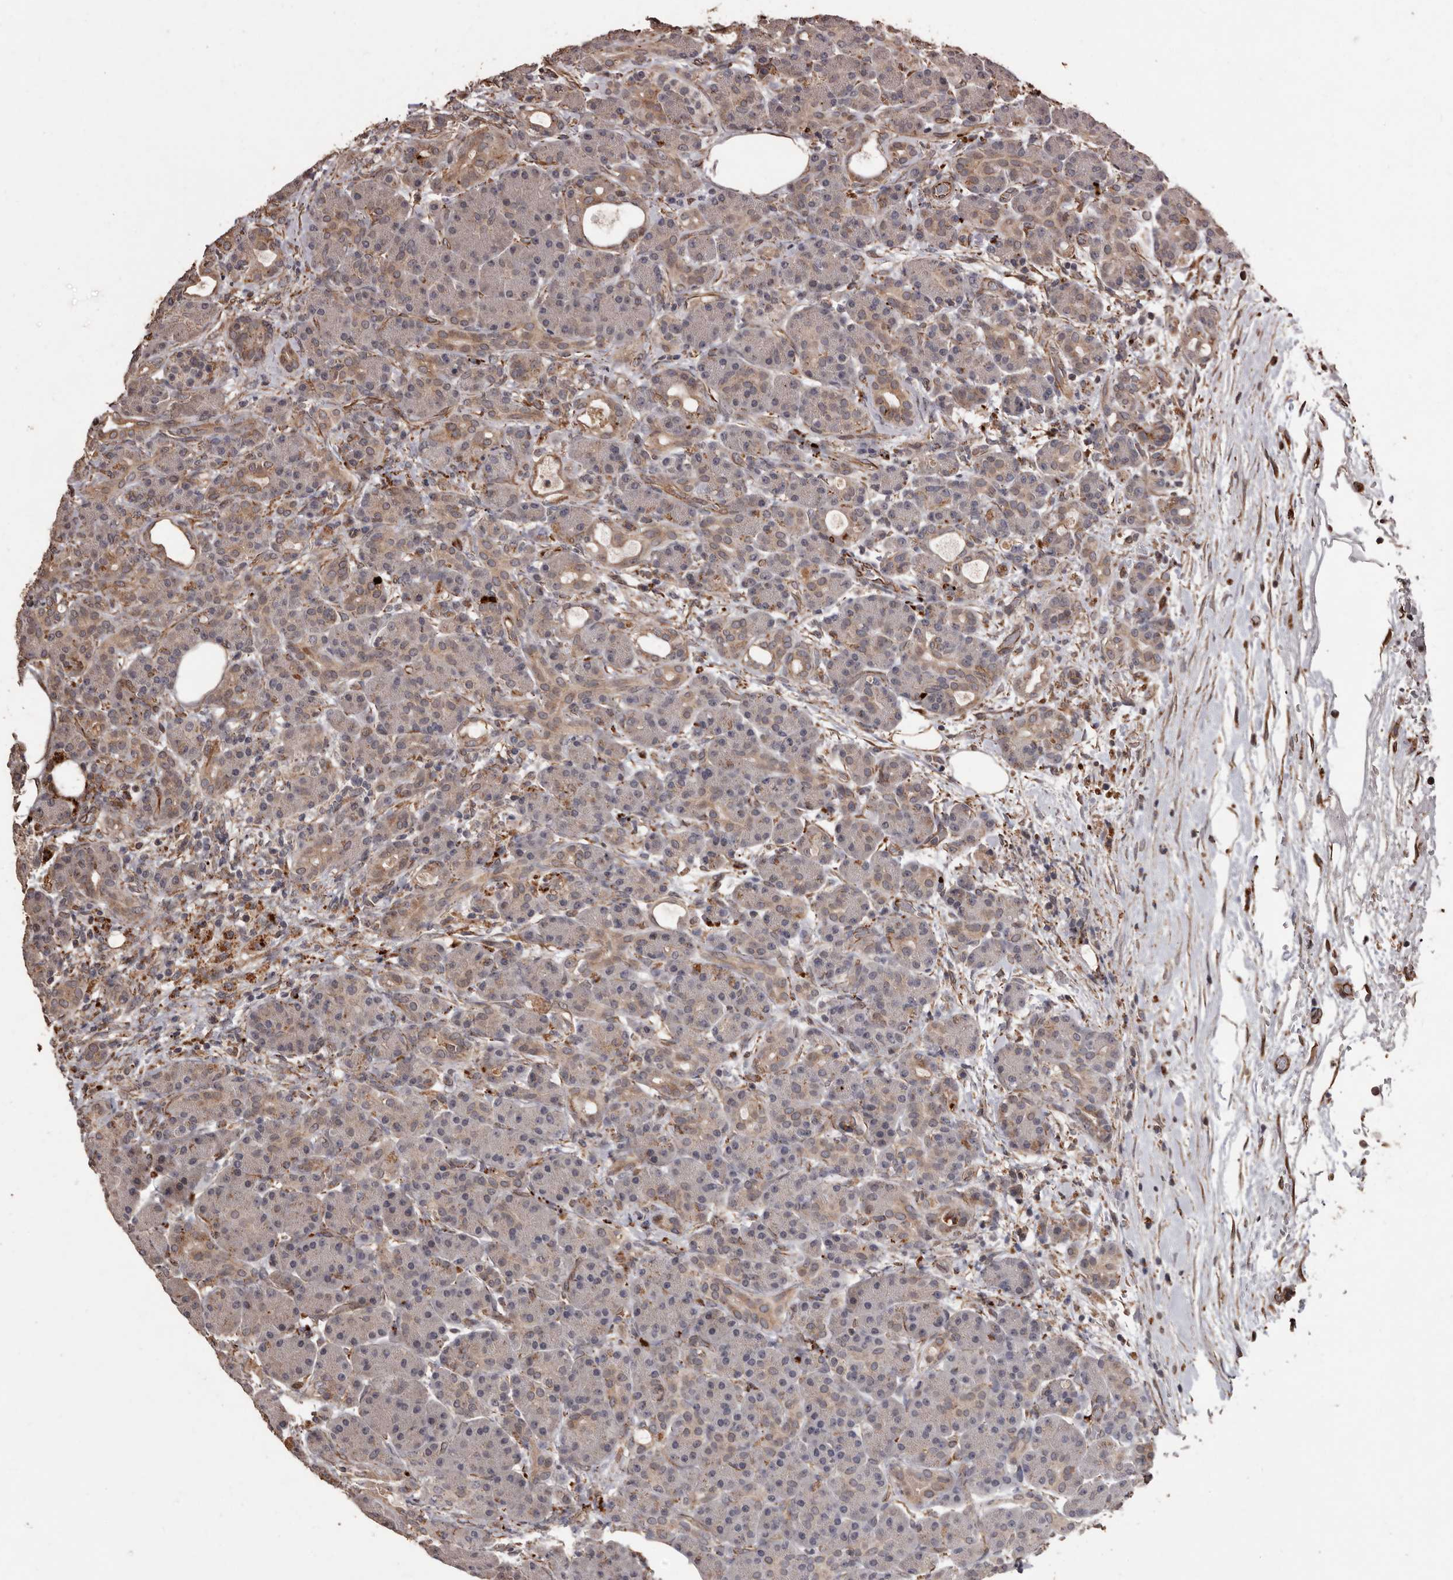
{"staining": {"intensity": "moderate", "quantity": "<25%", "location": "cytoplasmic/membranous"}, "tissue": "pancreas", "cell_type": "Exocrine glandular cells", "image_type": "normal", "snomed": [{"axis": "morphology", "description": "Normal tissue, NOS"}, {"axis": "topography", "description": "Pancreas"}], "caption": "The micrograph shows staining of unremarkable pancreas, revealing moderate cytoplasmic/membranous protein staining (brown color) within exocrine glandular cells. The protein of interest is shown in brown color, while the nuclei are stained blue.", "gene": "BRAT1", "patient": {"sex": "male", "age": 63}}